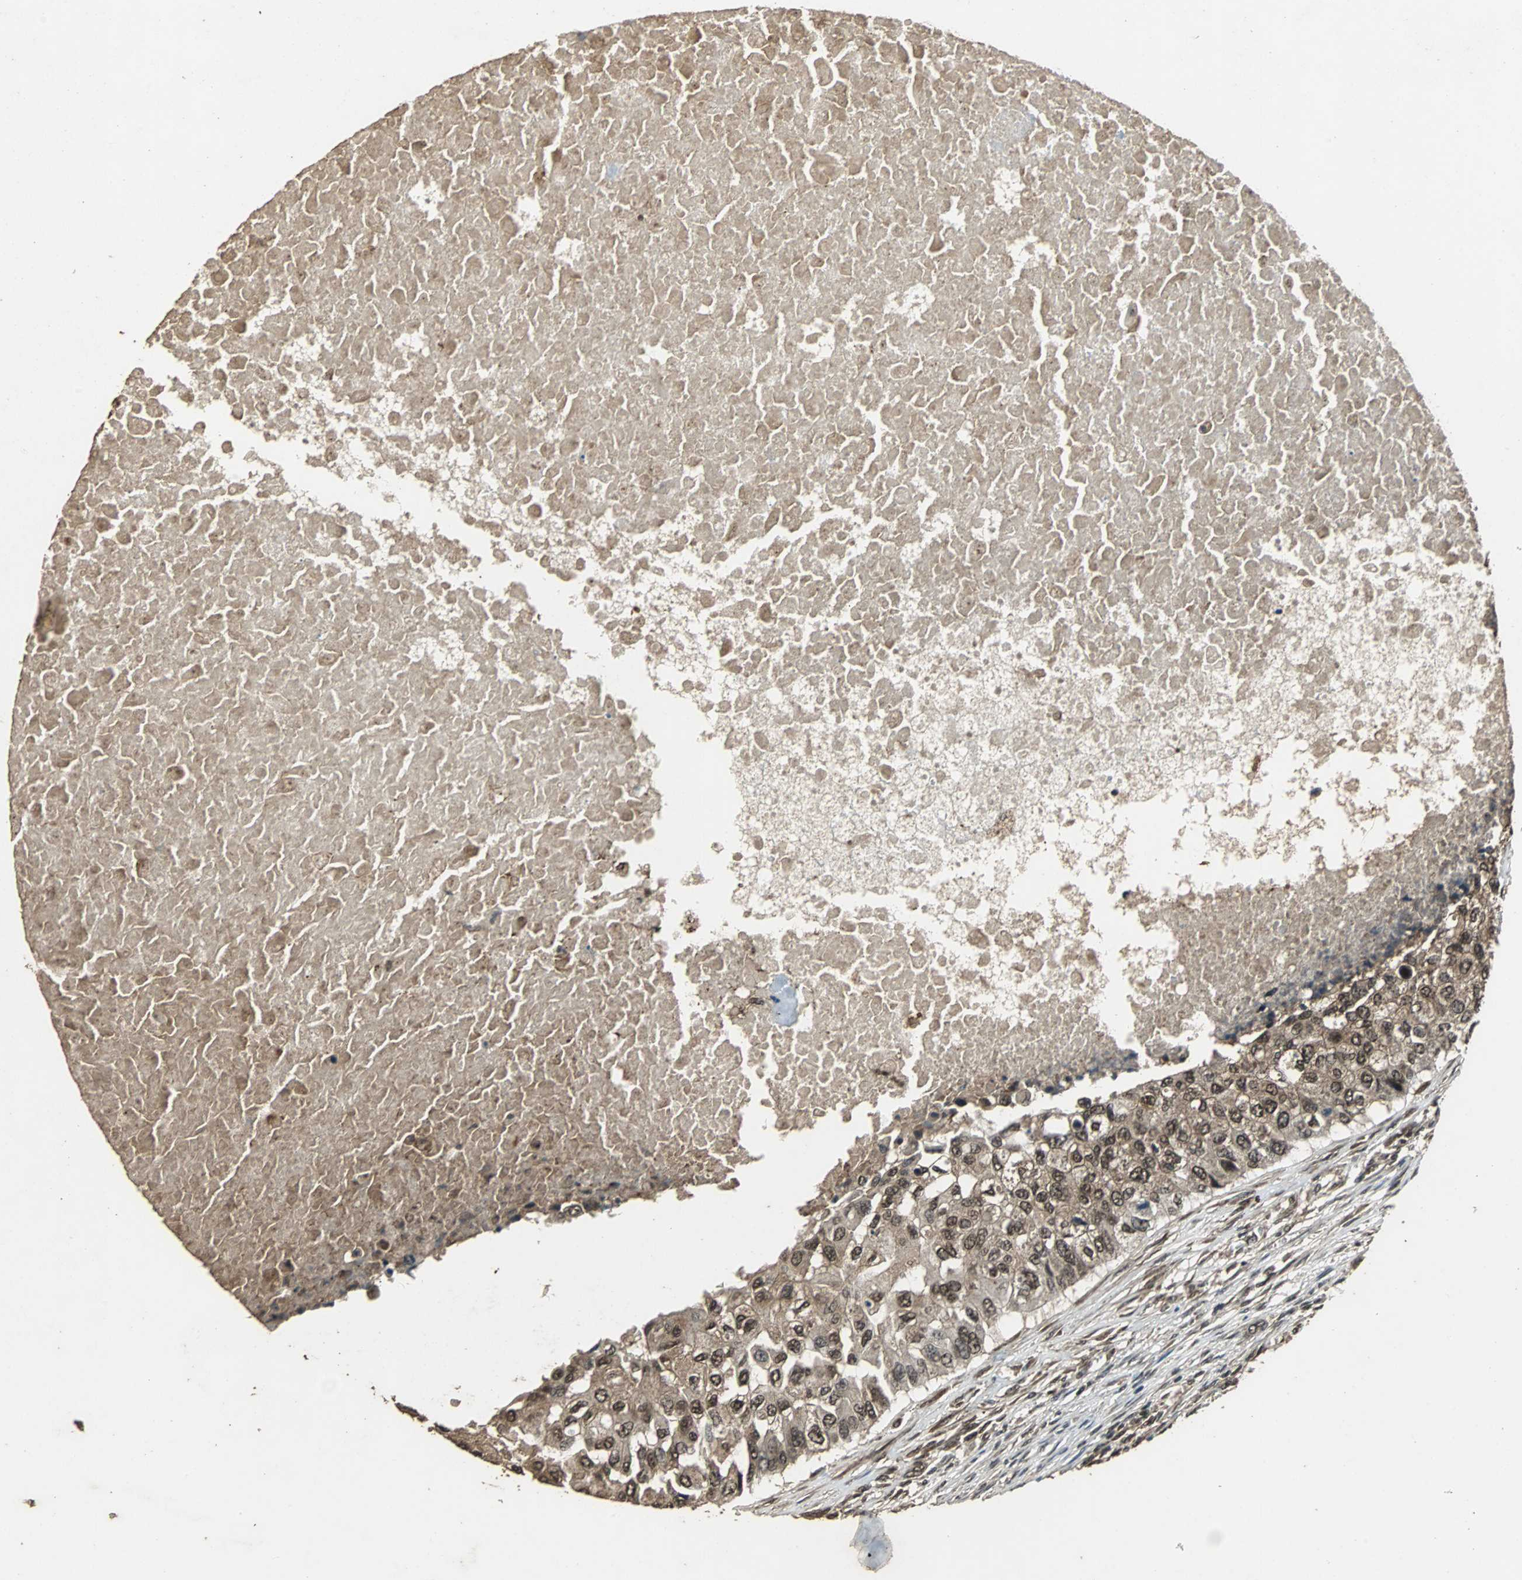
{"staining": {"intensity": "strong", "quantity": ">75%", "location": "cytoplasmic/membranous,nuclear"}, "tissue": "breast cancer", "cell_type": "Tumor cells", "image_type": "cancer", "snomed": [{"axis": "morphology", "description": "Normal tissue, NOS"}, {"axis": "morphology", "description": "Duct carcinoma"}, {"axis": "topography", "description": "Breast"}], "caption": "Breast infiltrating ductal carcinoma tissue displays strong cytoplasmic/membranous and nuclear staining in about >75% of tumor cells Immunohistochemistry (ihc) stains the protein of interest in brown and the nuclei are stained blue.", "gene": "ZNF18", "patient": {"sex": "female", "age": 49}}